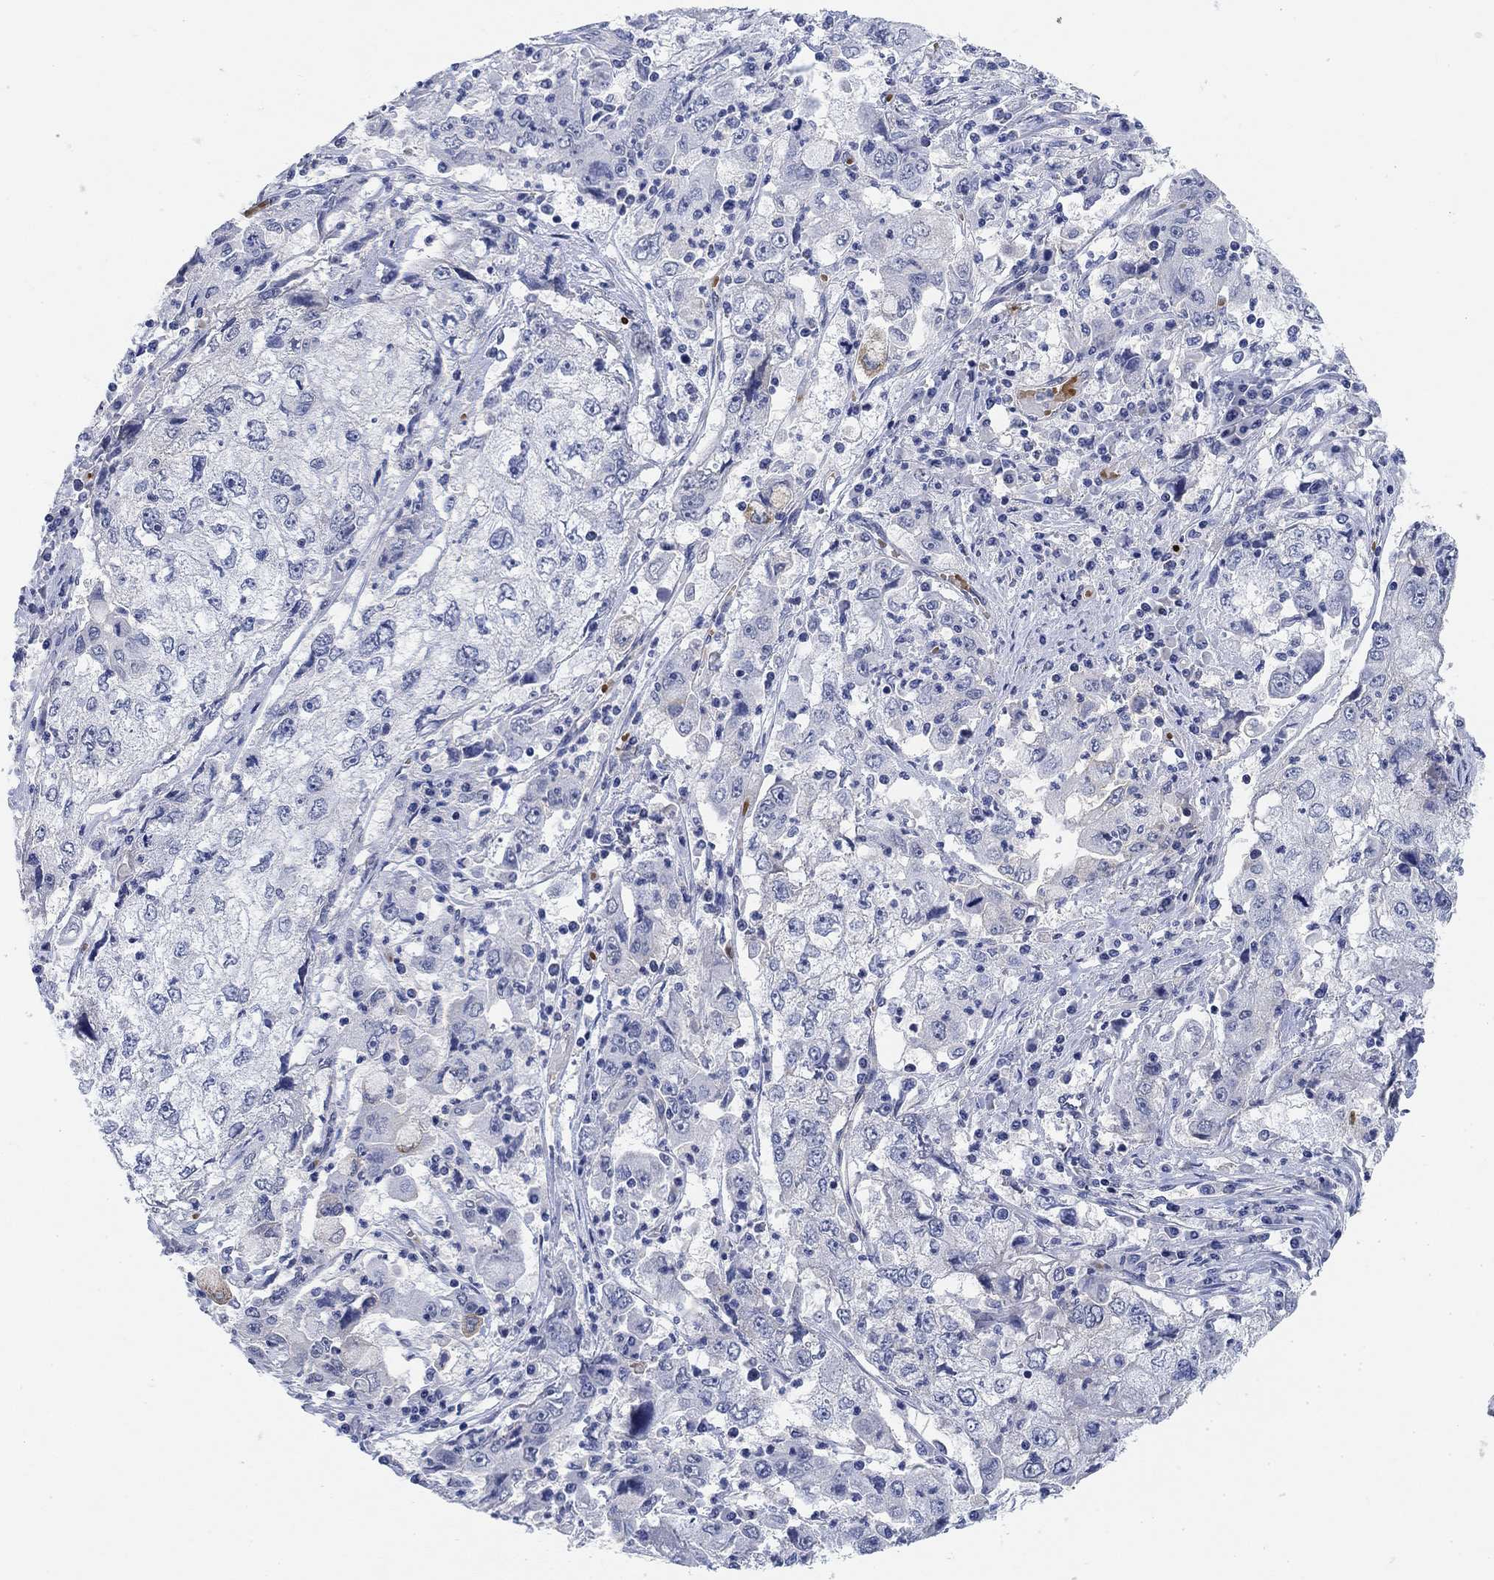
{"staining": {"intensity": "negative", "quantity": "none", "location": "none"}, "tissue": "cervical cancer", "cell_type": "Tumor cells", "image_type": "cancer", "snomed": [{"axis": "morphology", "description": "Squamous cell carcinoma, NOS"}, {"axis": "topography", "description": "Cervix"}], "caption": "Histopathology image shows no protein positivity in tumor cells of cervical squamous cell carcinoma tissue. (Immunohistochemistry, brightfield microscopy, high magnification).", "gene": "PAX6", "patient": {"sex": "female", "age": 36}}